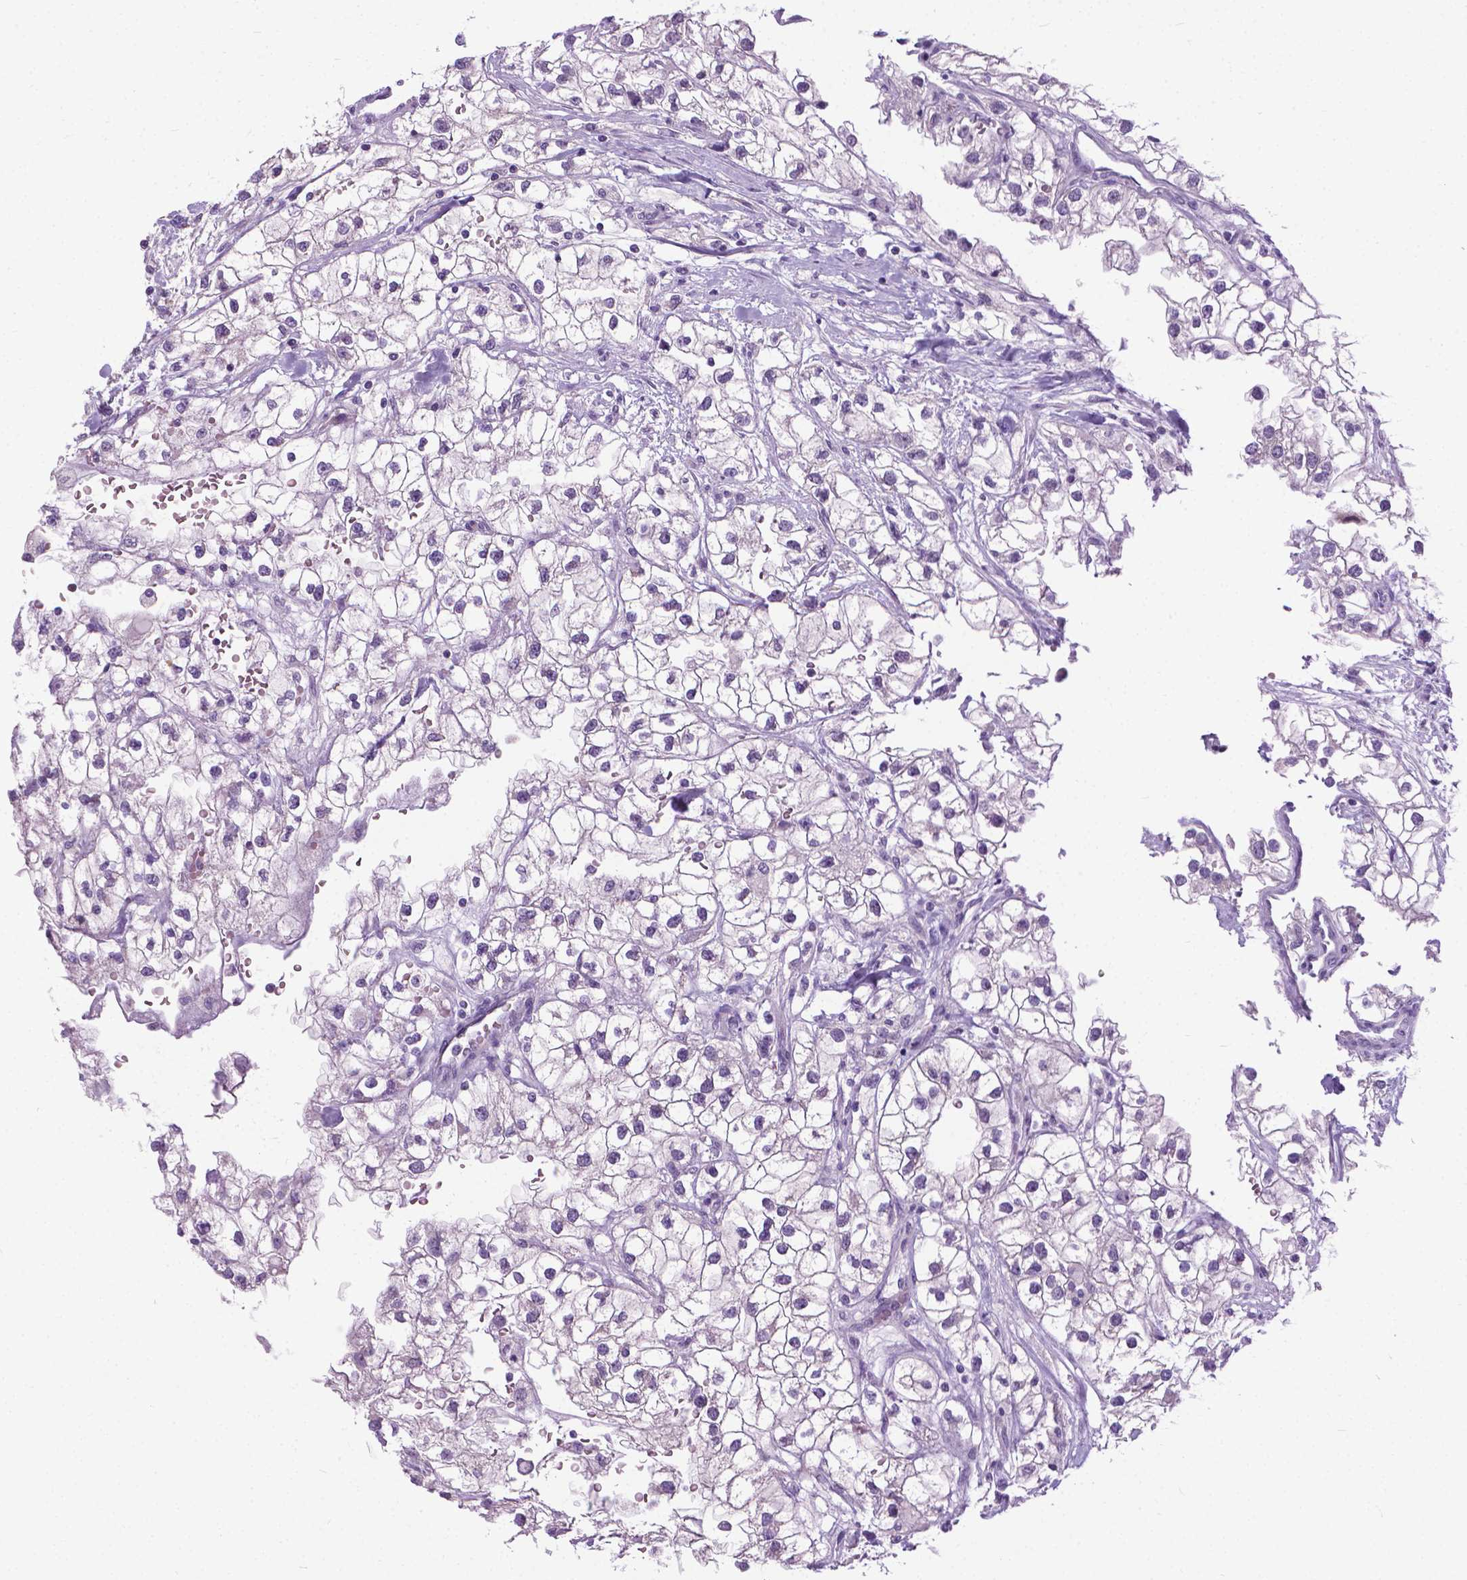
{"staining": {"intensity": "negative", "quantity": "none", "location": "none"}, "tissue": "renal cancer", "cell_type": "Tumor cells", "image_type": "cancer", "snomed": [{"axis": "morphology", "description": "Adenocarcinoma, NOS"}, {"axis": "topography", "description": "Kidney"}], "caption": "An immunohistochemistry (IHC) image of renal adenocarcinoma is shown. There is no staining in tumor cells of renal adenocarcinoma.", "gene": "APCDD1L", "patient": {"sex": "male", "age": 59}}